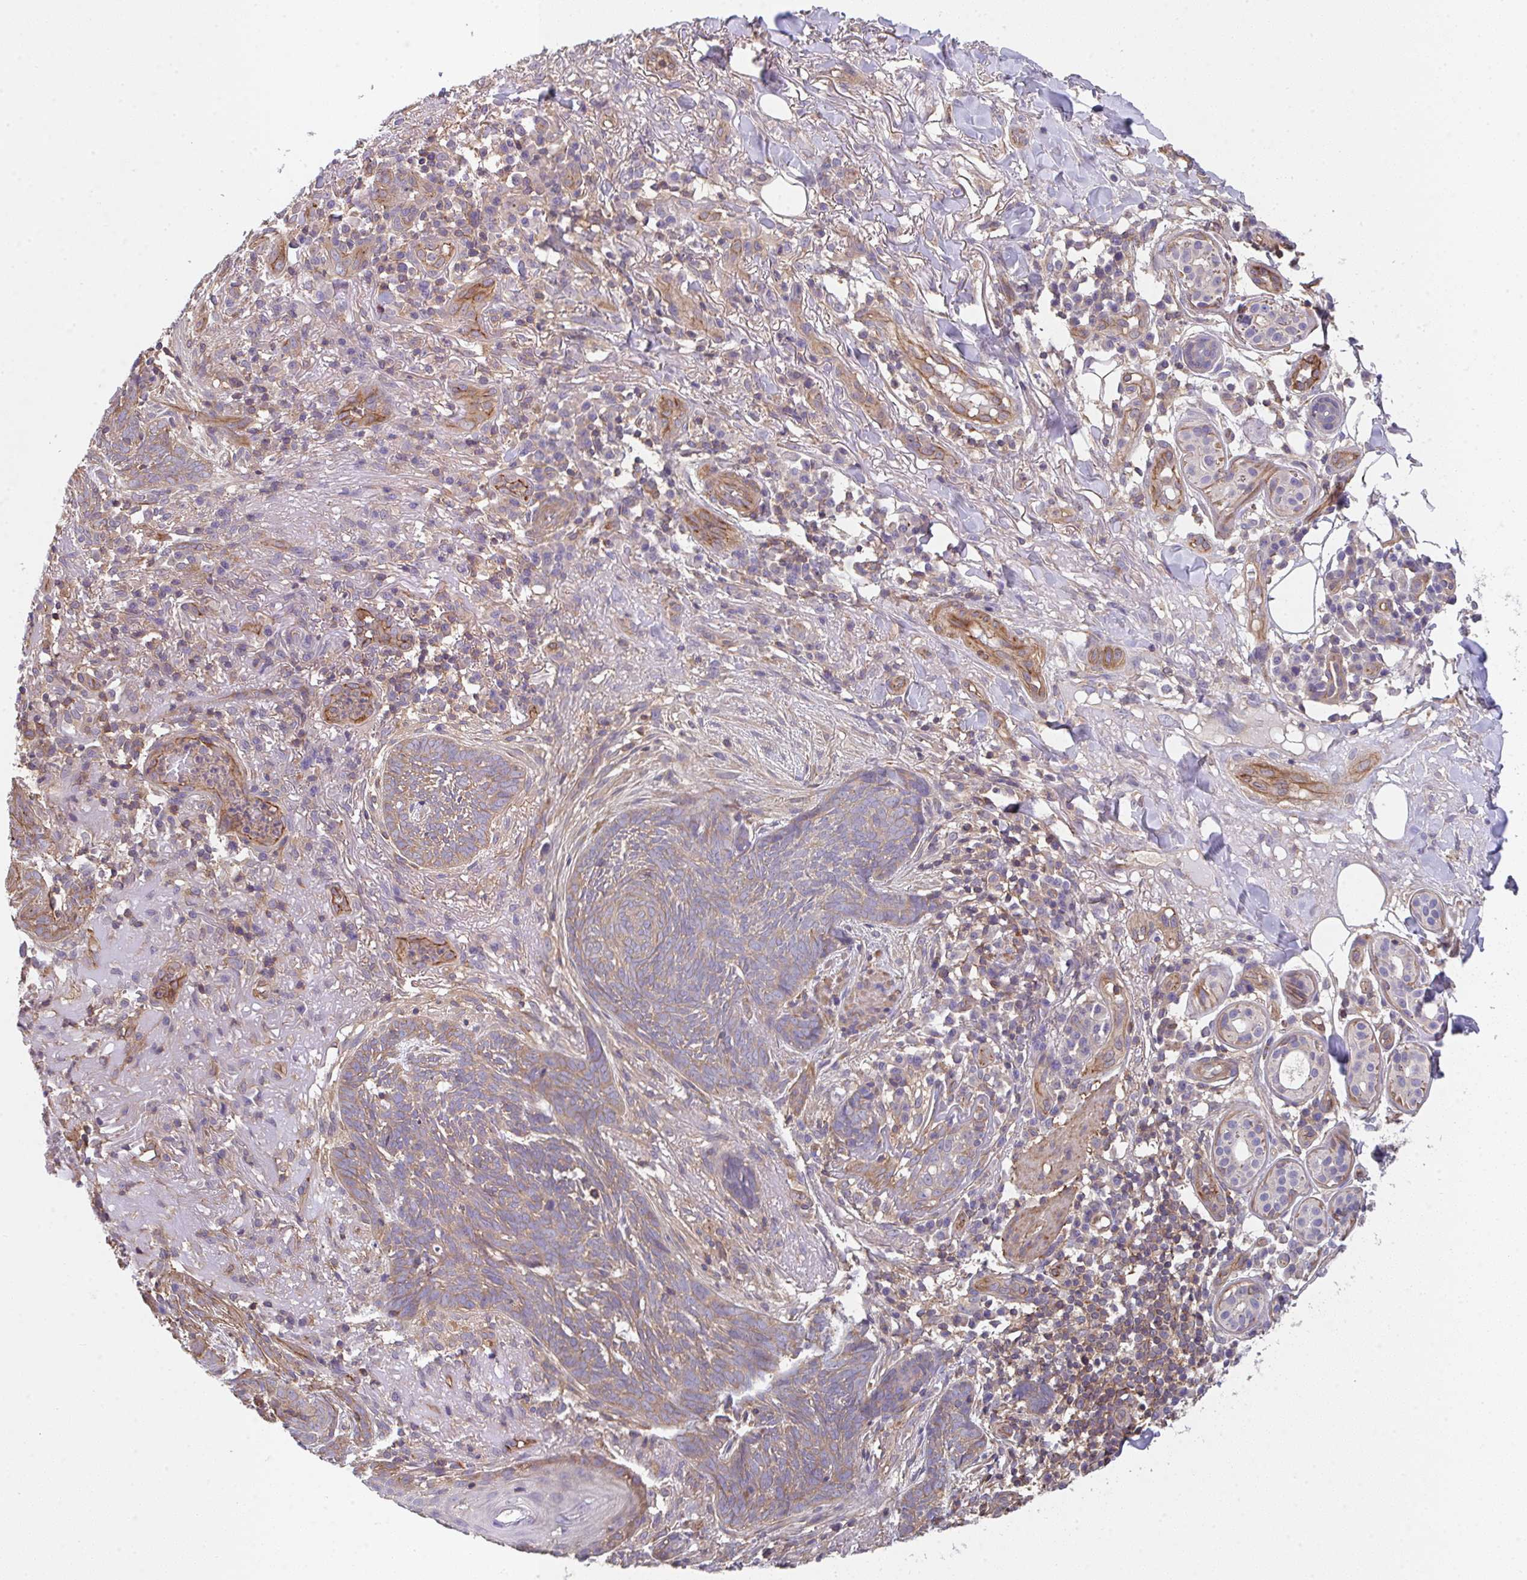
{"staining": {"intensity": "moderate", "quantity": ">75%", "location": "cytoplasmic/membranous"}, "tissue": "skin cancer", "cell_type": "Tumor cells", "image_type": "cancer", "snomed": [{"axis": "morphology", "description": "Basal cell carcinoma"}, {"axis": "topography", "description": "Skin"}], "caption": "About >75% of tumor cells in human skin cancer demonstrate moderate cytoplasmic/membranous protein expression as visualized by brown immunohistochemical staining.", "gene": "TMEM229A", "patient": {"sex": "female", "age": 93}}